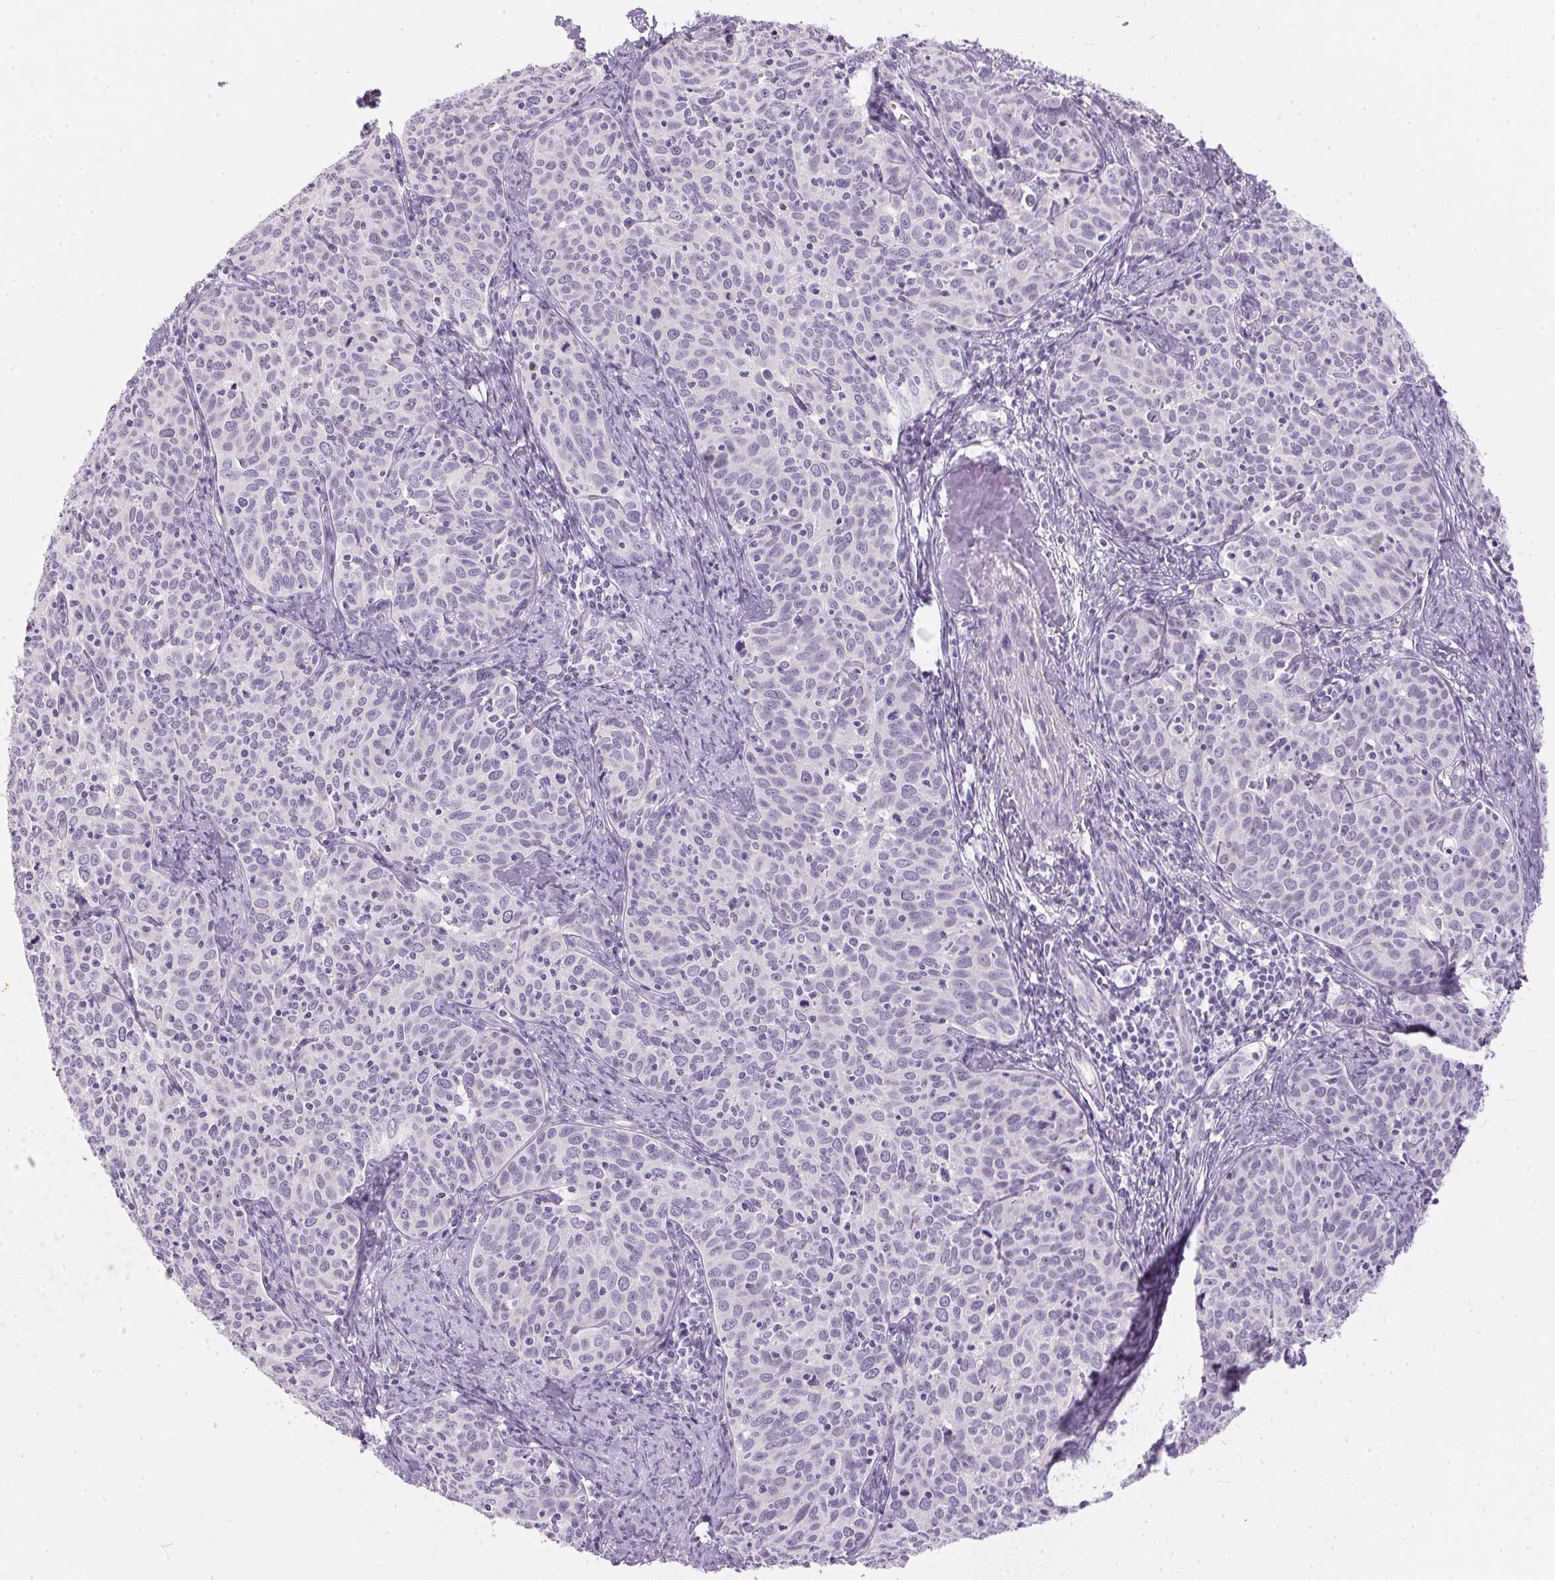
{"staining": {"intensity": "negative", "quantity": "none", "location": "none"}, "tissue": "cervical cancer", "cell_type": "Tumor cells", "image_type": "cancer", "snomed": [{"axis": "morphology", "description": "Squamous cell carcinoma, NOS"}, {"axis": "topography", "description": "Cervix"}], "caption": "High power microscopy histopathology image of an IHC micrograph of cervical cancer (squamous cell carcinoma), revealing no significant staining in tumor cells. Brightfield microscopy of immunohistochemistry stained with DAB (3,3'-diaminobenzidine) (brown) and hematoxylin (blue), captured at high magnification.", "gene": "GBP6", "patient": {"sex": "female", "age": 62}}